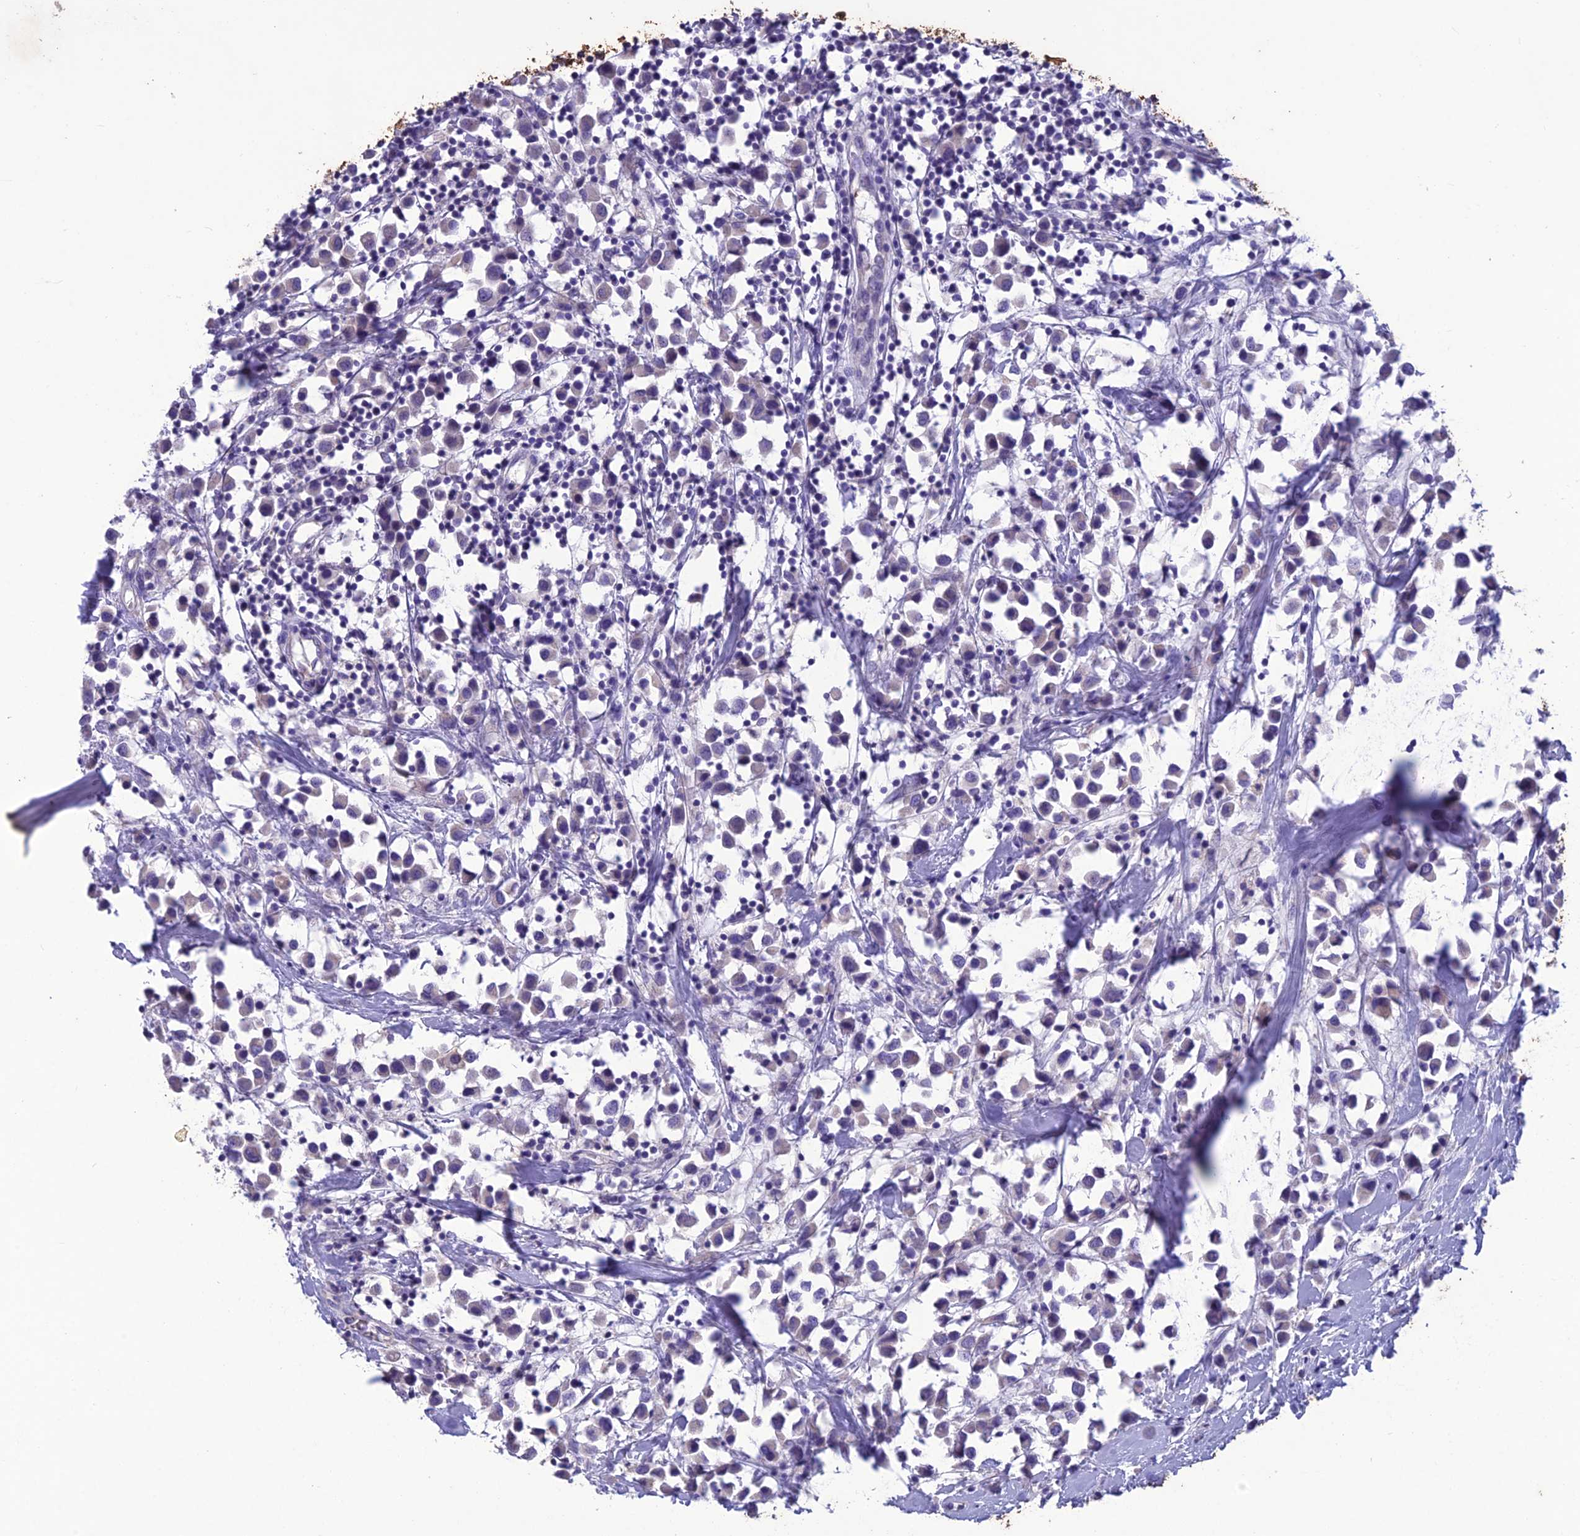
{"staining": {"intensity": "negative", "quantity": "none", "location": "none"}, "tissue": "breast cancer", "cell_type": "Tumor cells", "image_type": "cancer", "snomed": [{"axis": "morphology", "description": "Duct carcinoma"}, {"axis": "topography", "description": "Breast"}], "caption": "The photomicrograph displays no staining of tumor cells in breast cancer.", "gene": "IFT172", "patient": {"sex": "female", "age": 61}}